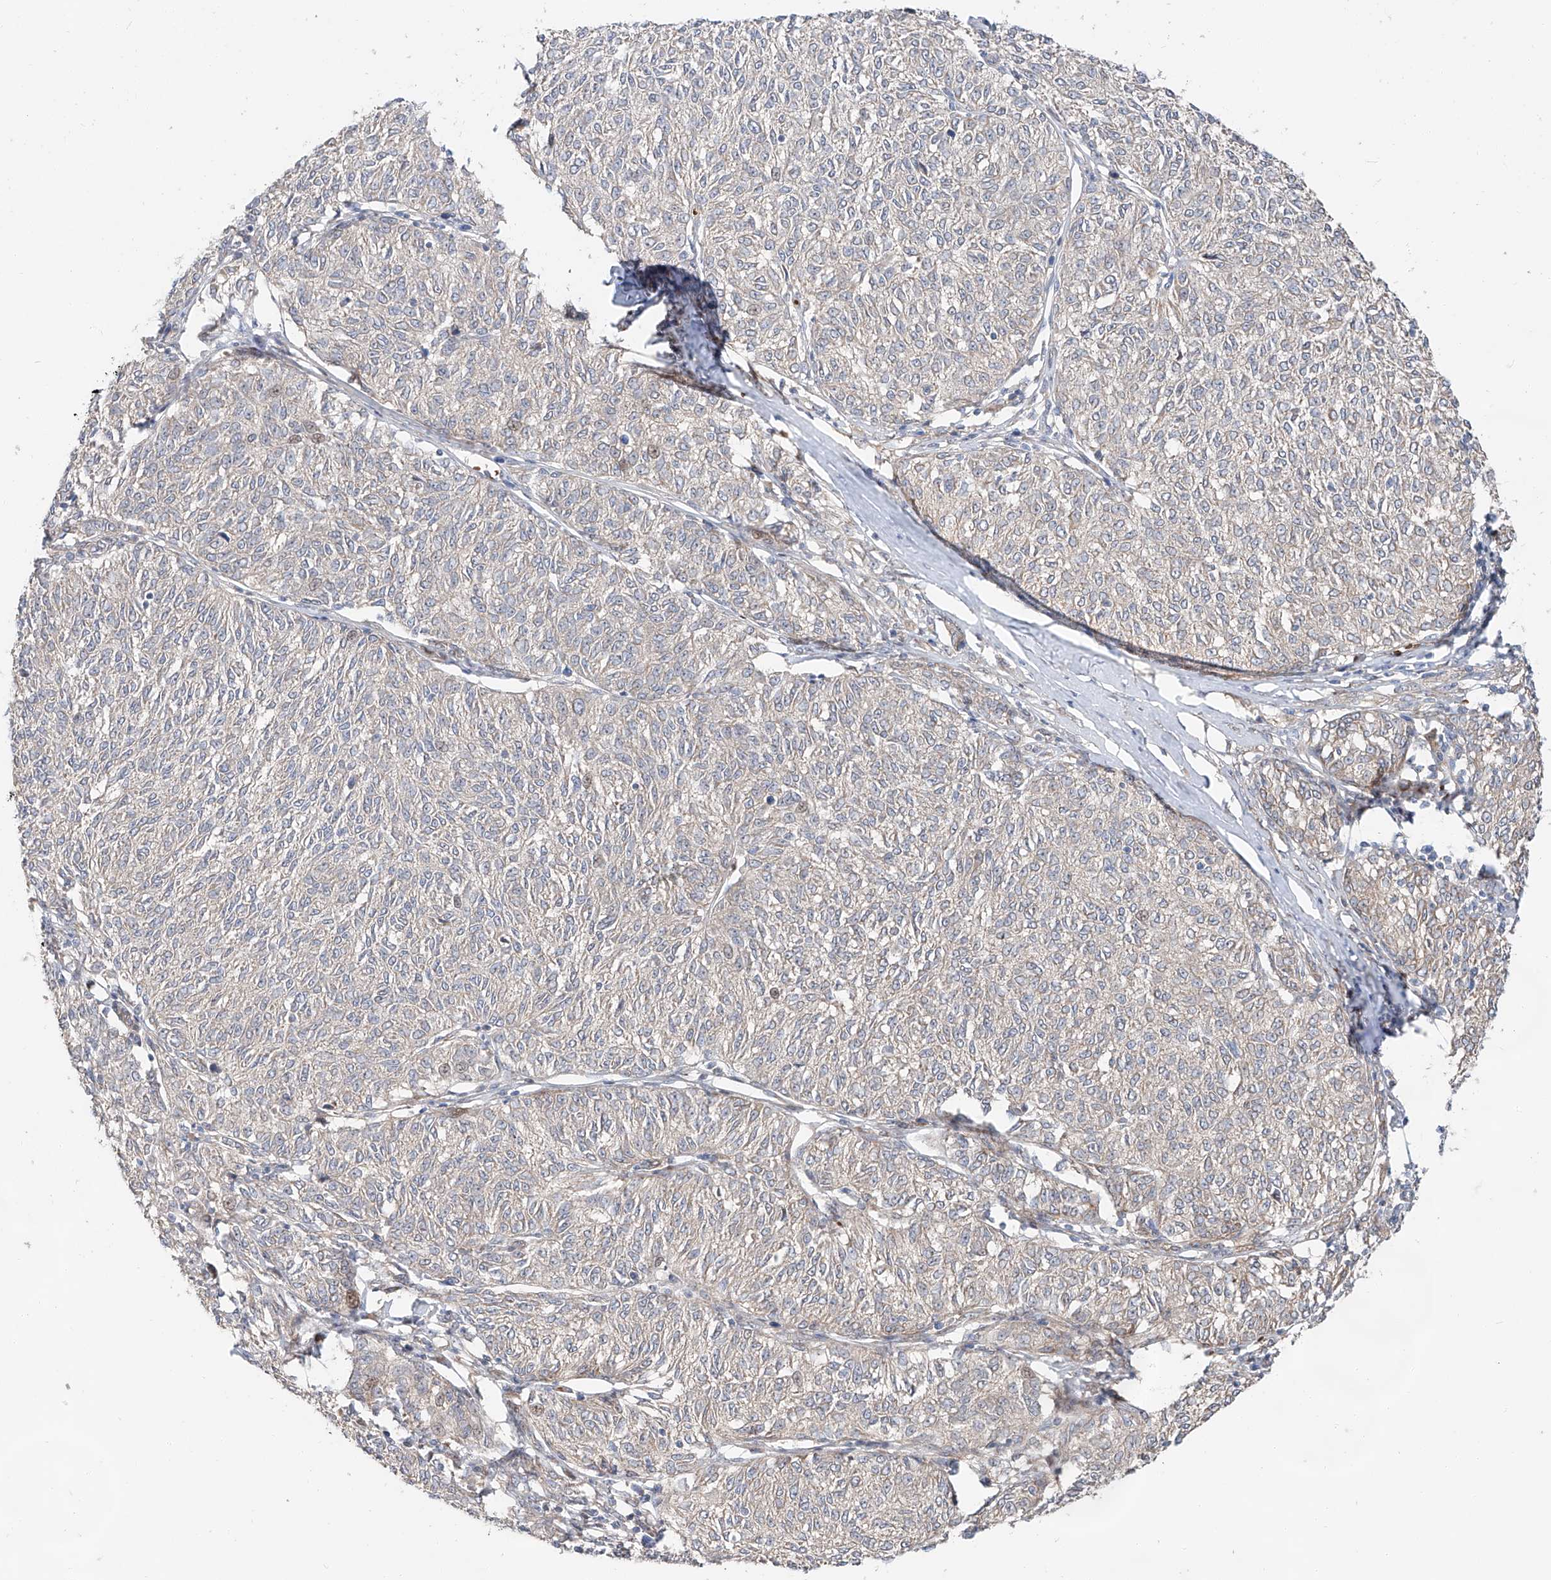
{"staining": {"intensity": "negative", "quantity": "none", "location": "none"}, "tissue": "melanoma", "cell_type": "Tumor cells", "image_type": "cancer", "snomed": [{"axis": "morphology", "description": "Malignant melanoma, NOS"}, {"axis": "topography", "description": "Skin"}], "caption": "The immunohistochemistry (IHC) histopathology image has no significant expression in tumor cells of melanoma tissue.", "gene": "USF3", "patient": {"sex": "female", "age": 72}}